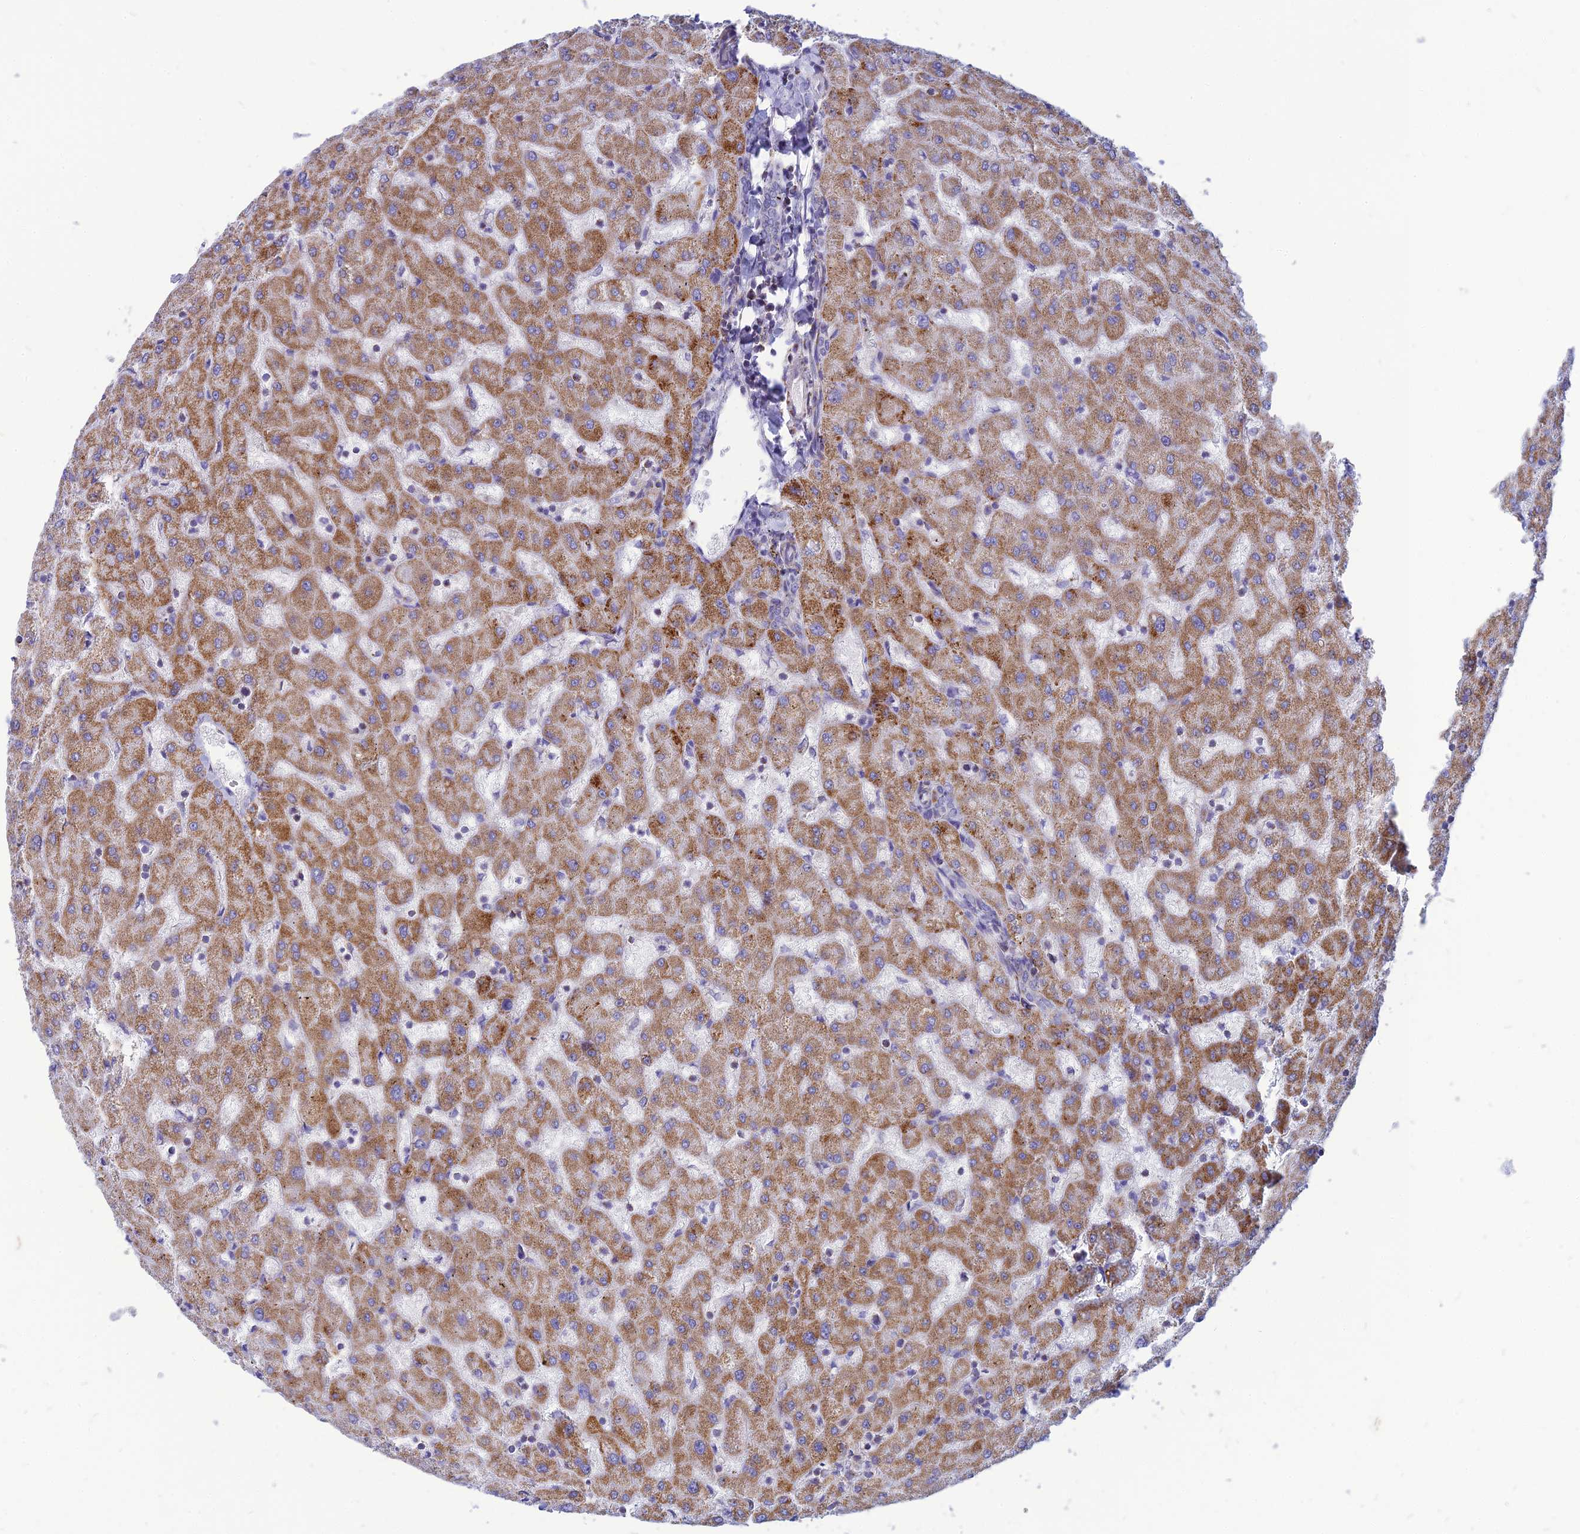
{"staining": {"intensity": "negative", "quantity": "none", "location": "none"}, "tissue": "liver", "cell_type": "Cholangiocytes", "image_type": "normal", "snomed": [{"axis": "morphology", "description": "Normal tissue, NOS"}, {"axis": "topography", "description": "Liver"}], "caption": "DAB immunohistochemical staining of benign human liver exhibits no significant positivity in cholangiocytes. Nuclei are stained in blue.", "gene": "PACC1", "patient": {"sex": "female", "age": 63}}